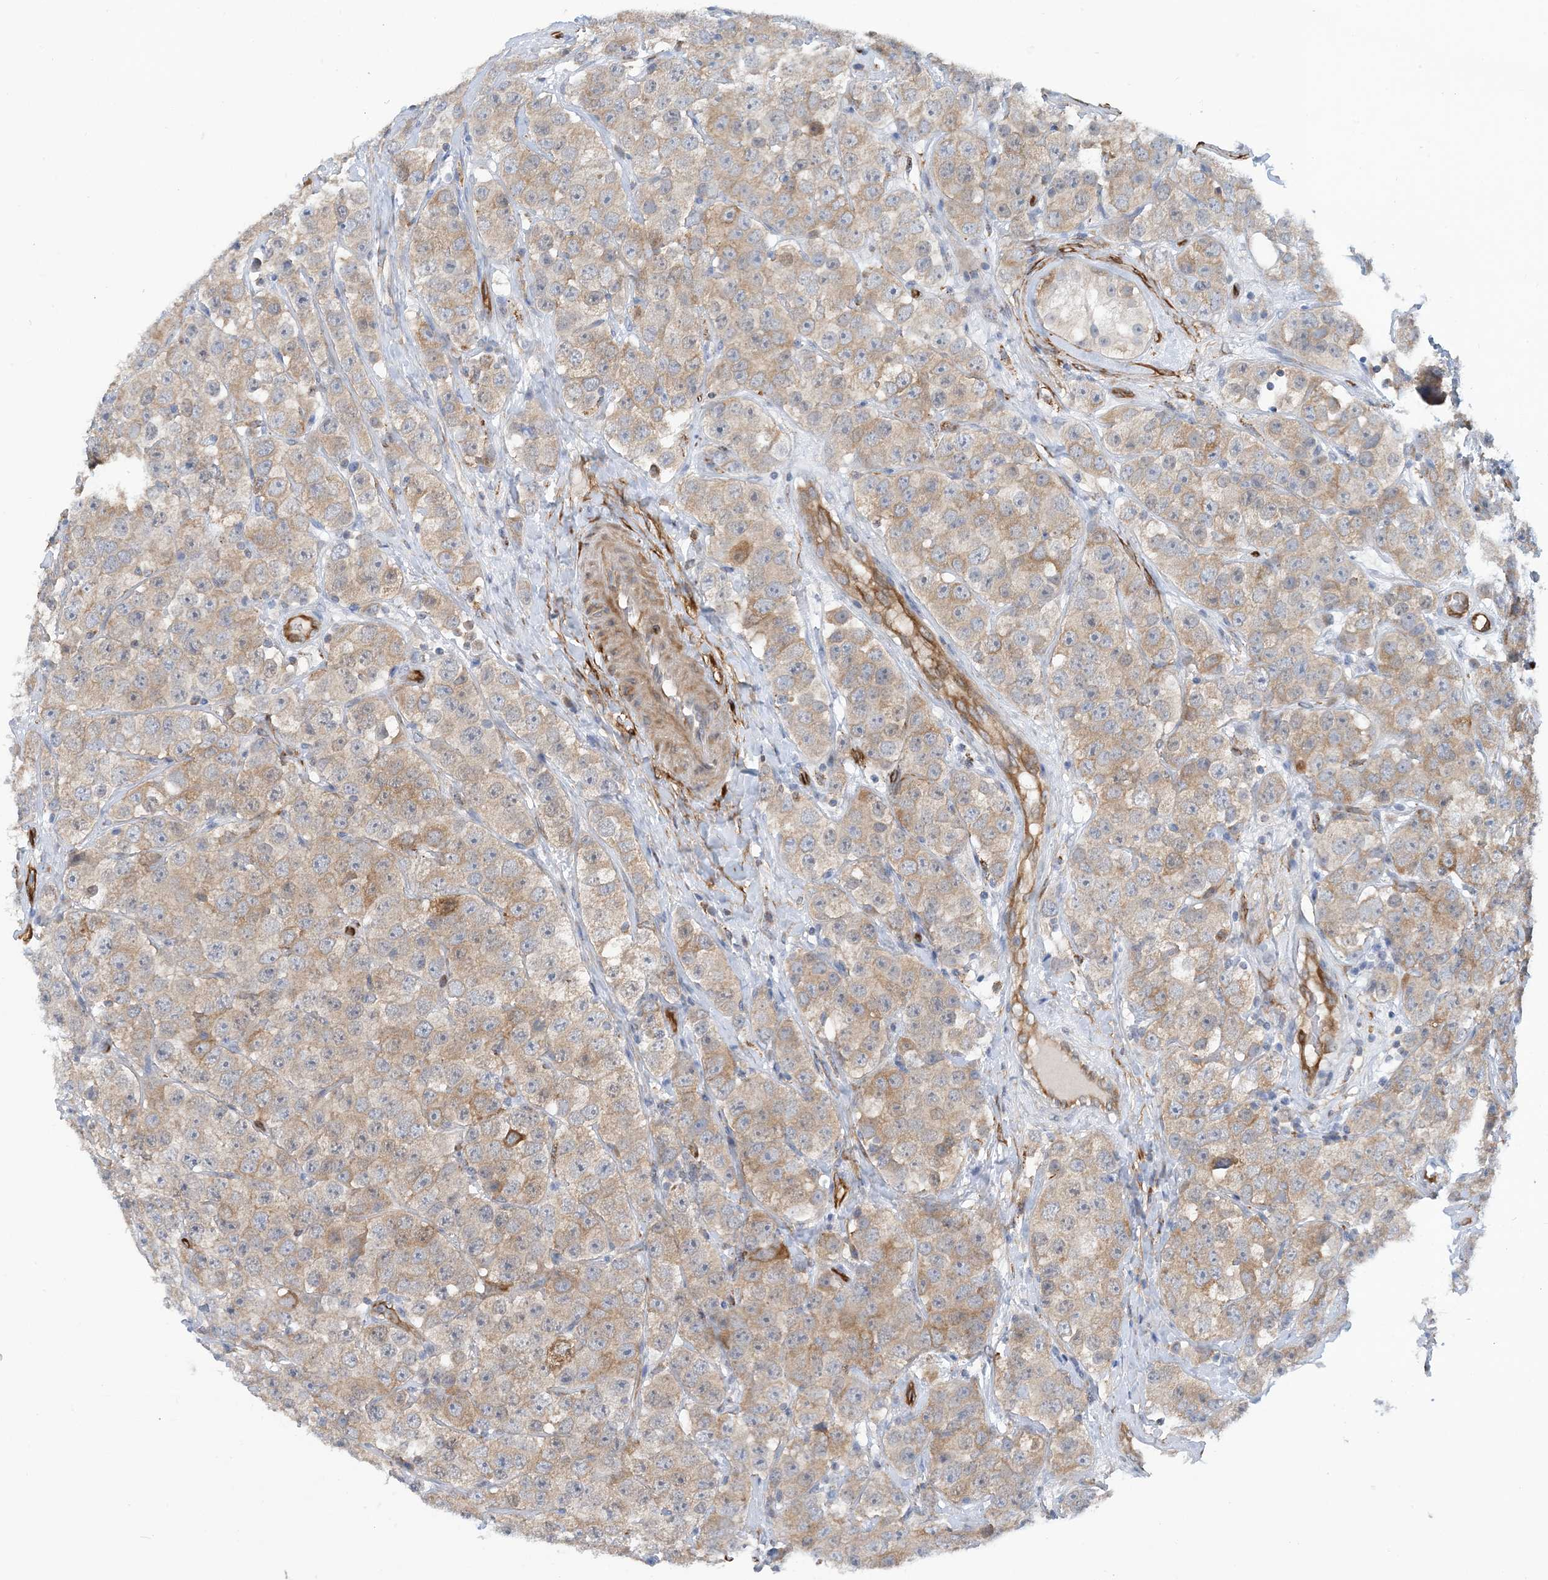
{"staining": {"intensity": "weak", "quantity": "25%-75%", "location": "cytoplasmic/membranous"}, "tissue": "testis cancer", "cell_type": "Tumor cells", "image_type": "cancer", "snomed": [{"axis": "morphology", "description": "Seminoma, NOS"}, {"axis": "topography", "description": "Testis"}], "caption": "Seminoma (testis) was stained to show a protein in brown. There is low levels of weak cytoplasmic/membranous expression in about 25%-75% of tumor cells. The staining was performed using DAB, with brown indicating positive protein expression. Nuclei are stained blue with hematoxylin.", "gene": "EIF2A", "patient": {"sex": "male", "age": 28}}